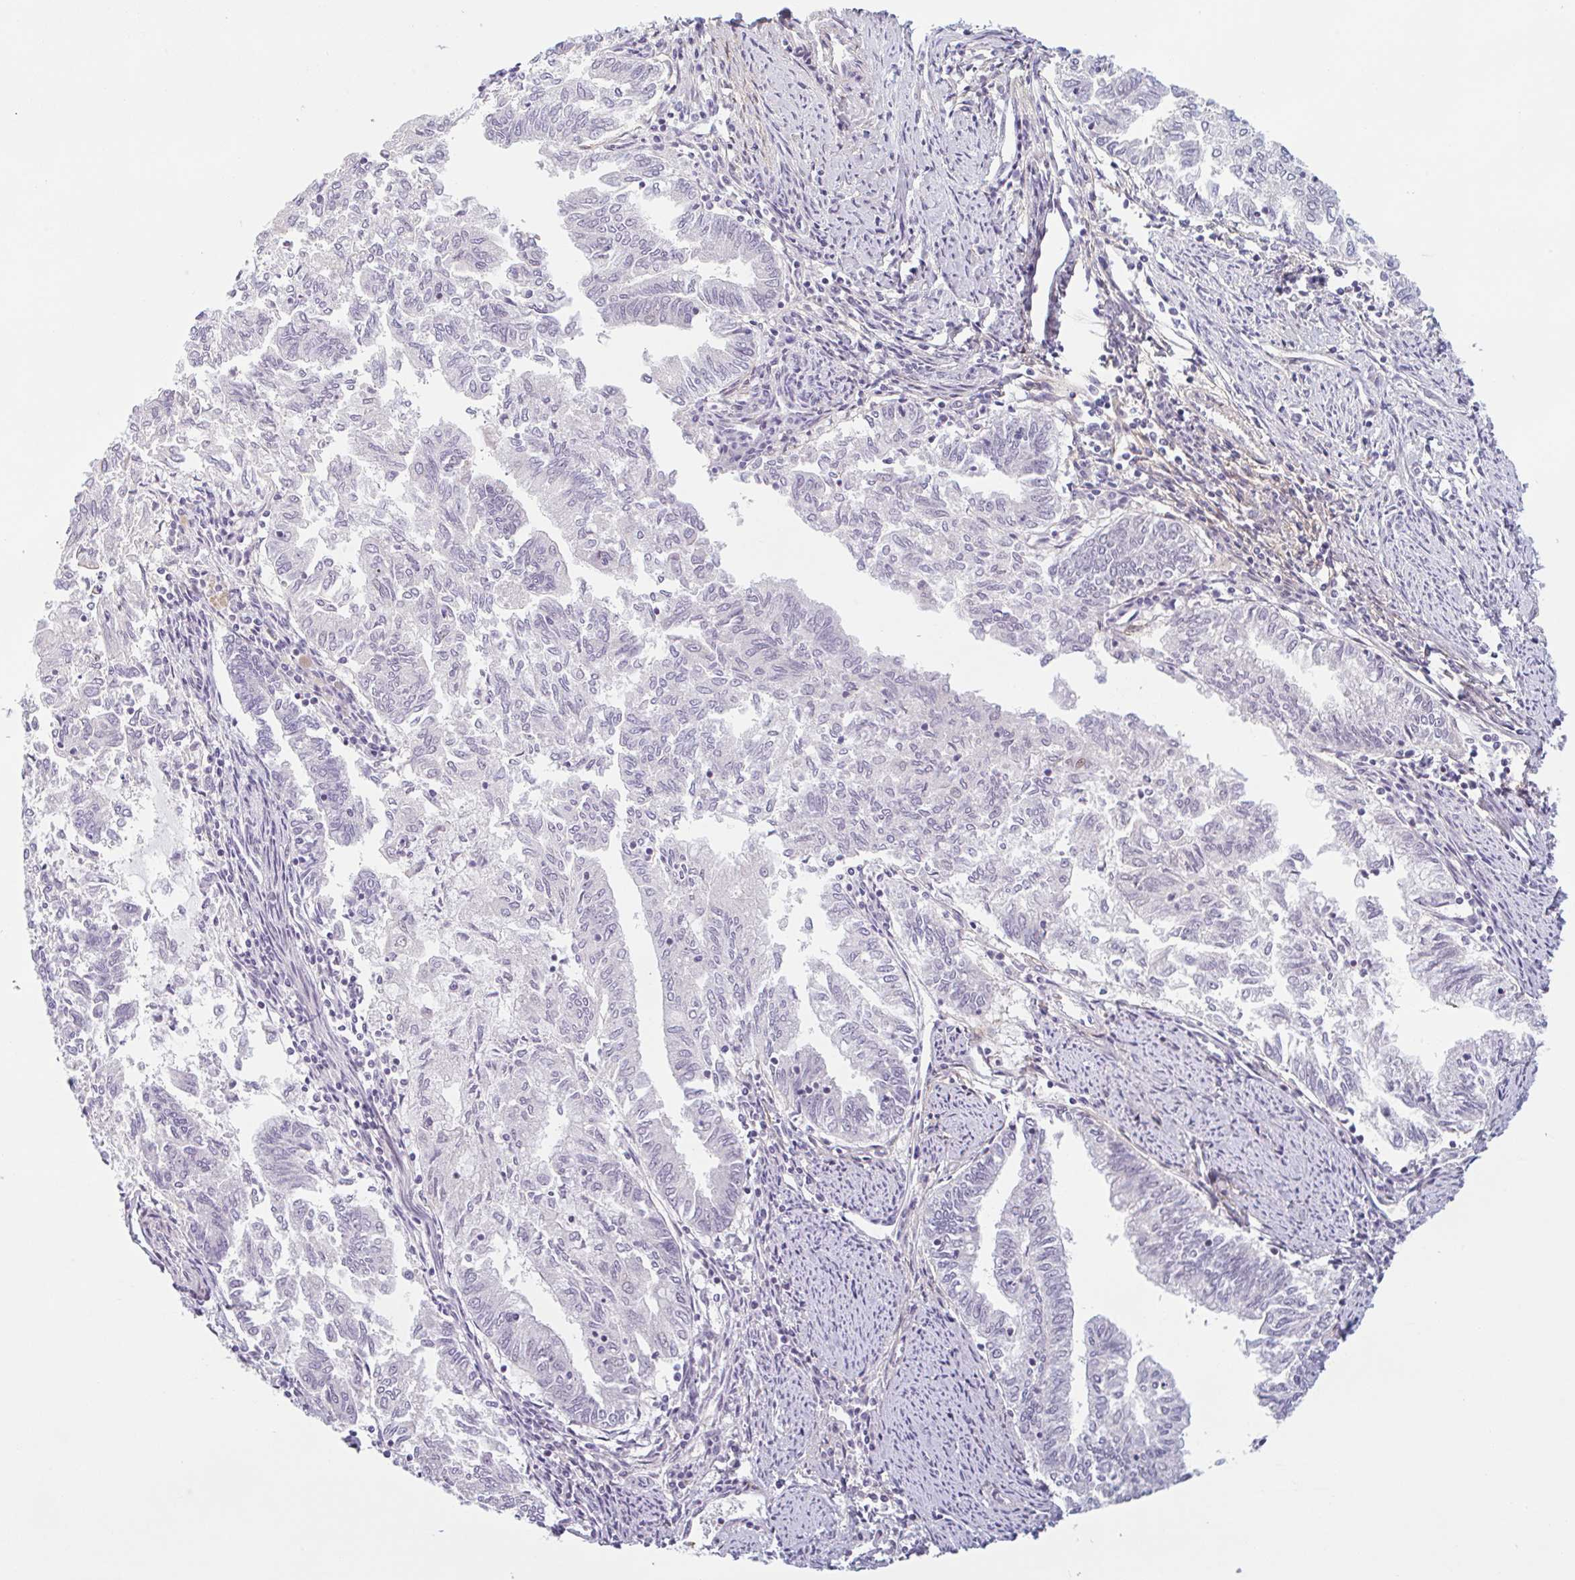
{"staining": {"intensity": "negative", "quantity": "none", "location": "none"}, "tissue": "endometrial cancer", "cell_type": "Tumor cells", "image_type": "cancer", "snomed": [{"axis": "morphology", "description": "Adenocarcinoma, NOS"}, {"axis": "topography", "description": "Endometrium"}], "caption": "Tumor cells show no significant protein staining in endometrial cancer.", "gene": "TMEM119", "patient": {"sex": "female", "age": 79}}